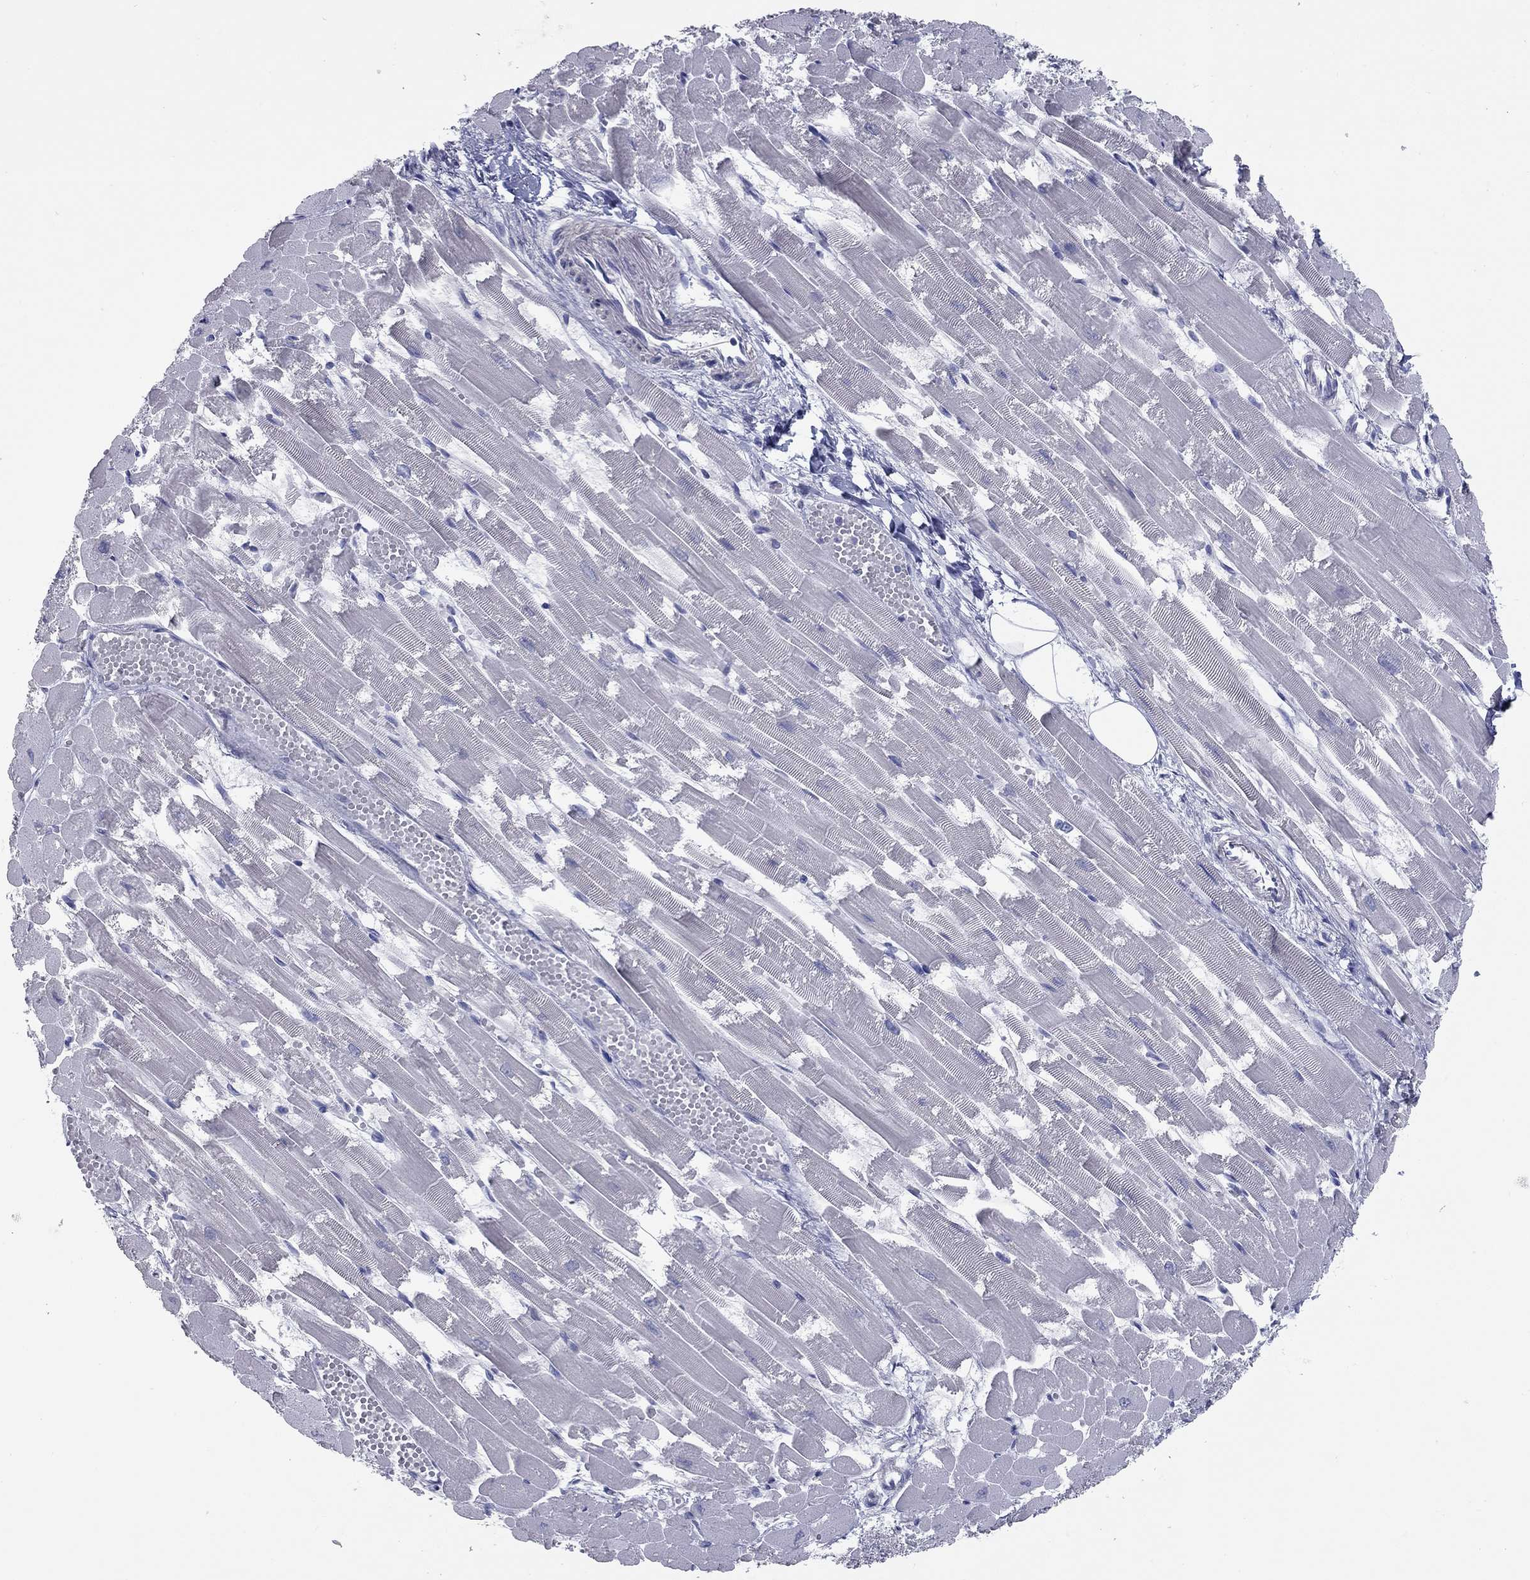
{"staining": {"intensity": "negative", "quantity": "none", "location": "none"}, "tissue": "heart muscle", "cell_type": "Cardiomyocytes", "image_type": "normal", "snomed": [{"axis": "morphology", "description": "Normal tissue, NOS"}, {"axis": "topography", "description": "Heart"}], "caption": "This is a photomicrograph of immunohistochemistry staining of normal heart muscle, which shows no expression in cardiomyocytes.", "gene": "KIRREL2", "patient": {"sex": "female", "age": 52}}